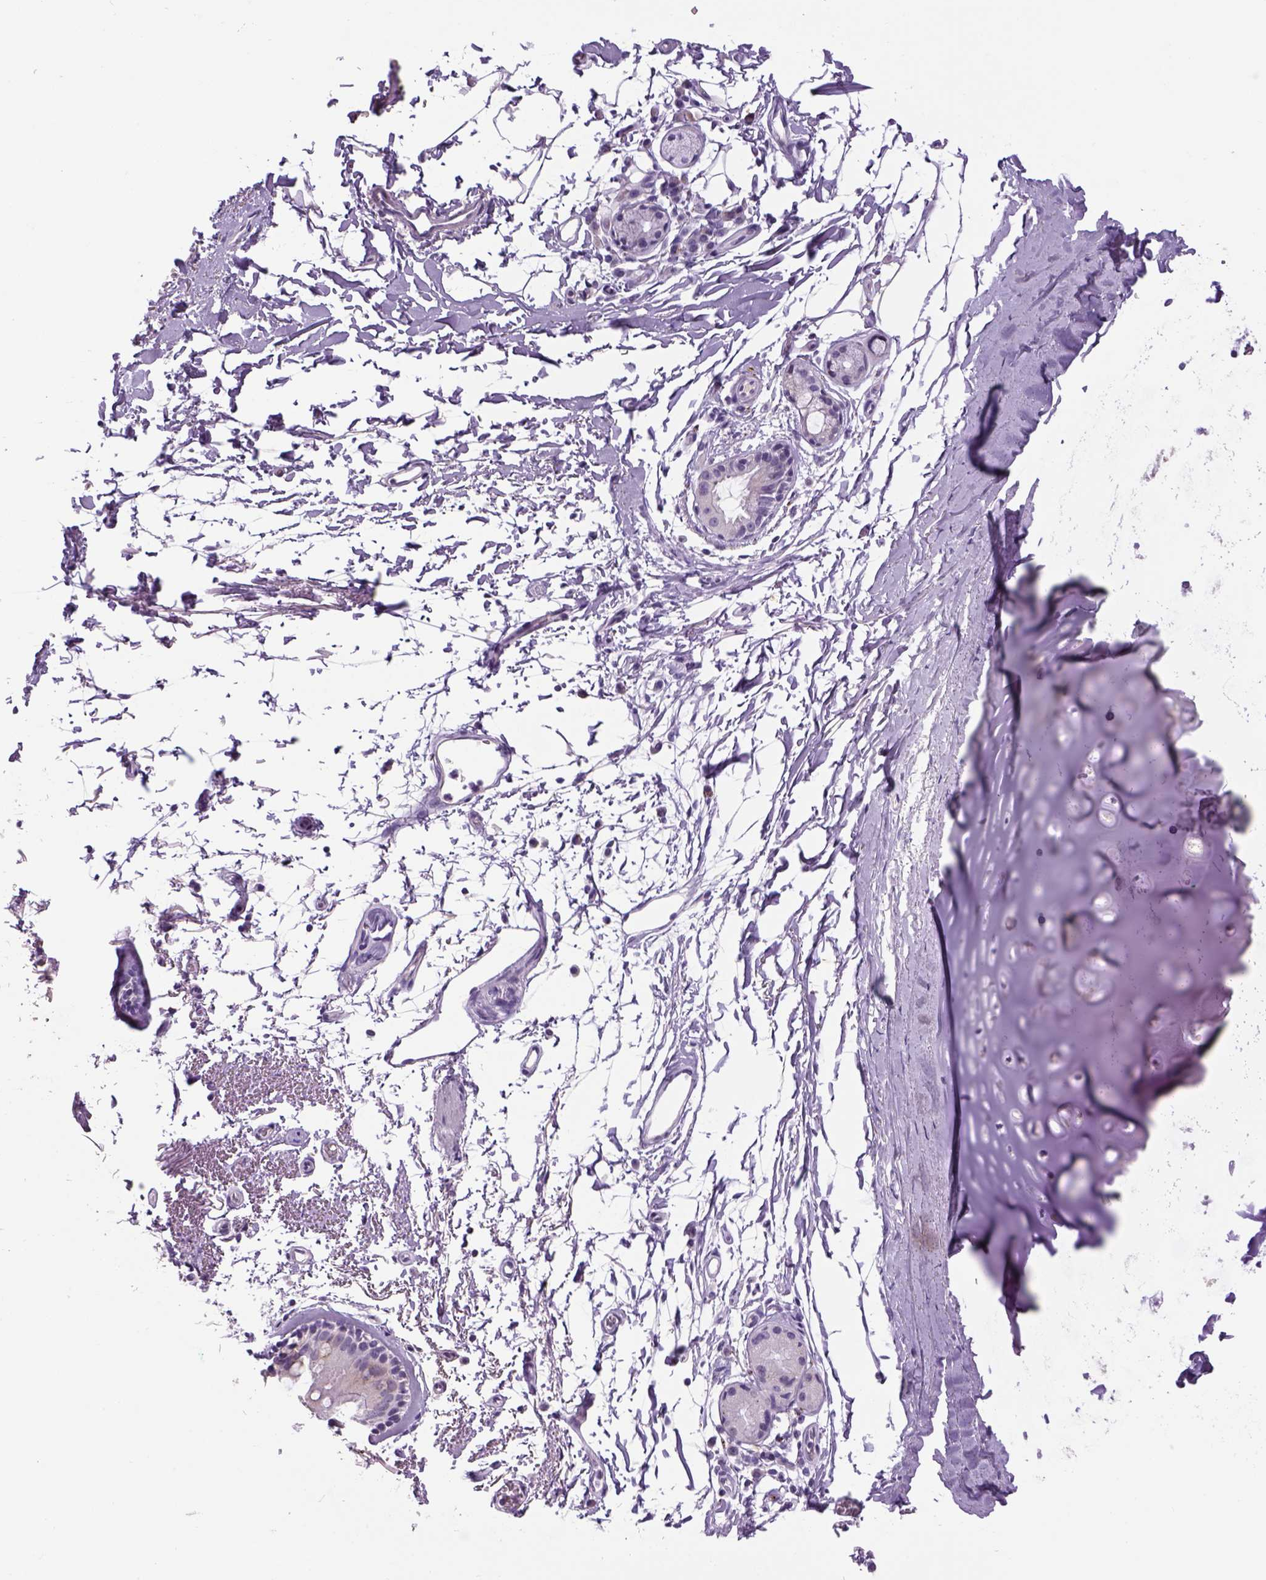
{"staining": {"intensity": "negative", "quantity": "none", "location": "none"}, "tissue": "adipose tissue", "cell_type": "Adipocytes", "image_type": "normal", "snomed": [{"axis": "morphology", "description": "Normal tissue, NOS"}, {"axis": "topography", "description": "Lymph node"}, {"axis": "topography", "description": "Bronchus"}], "caption": "DAB immunohistochemical staining of normal adipose tissue demonstrates no significant staining in adipocytes.", "gene": "DBH", "patient": {"sex": "female", "age": 70}}